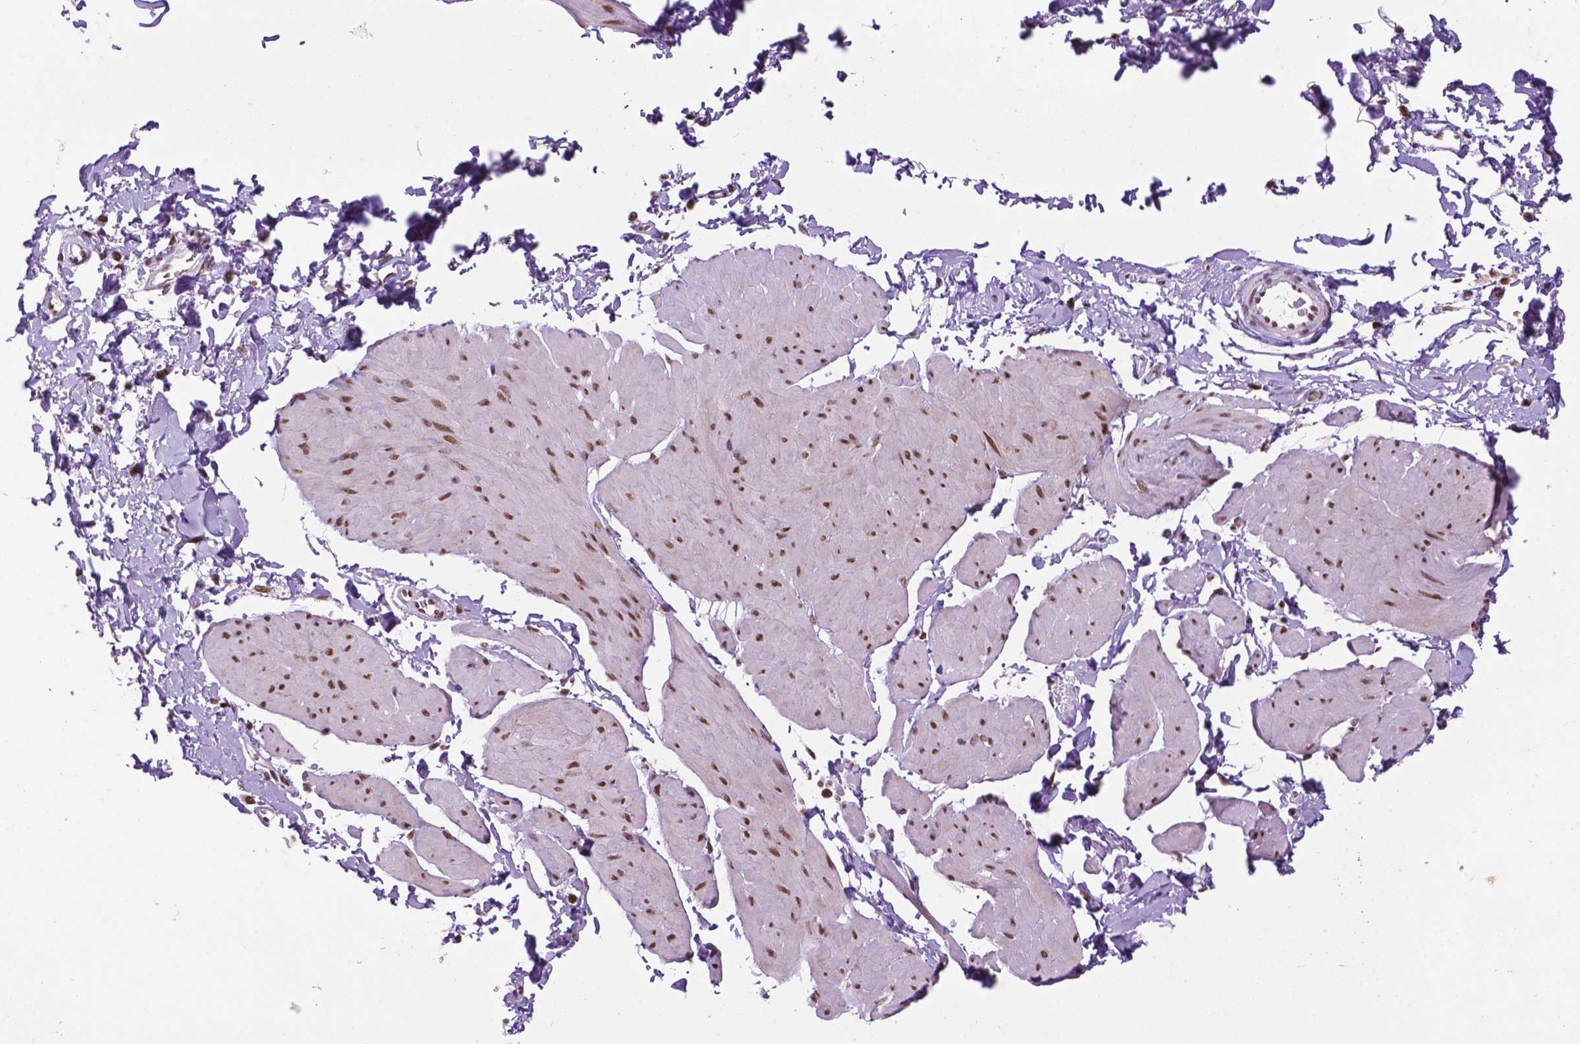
{"staining": {"intensity": "moderate", "quantity": "25%-75%", "location": "nuclear"}, "tissue": "smooth muscle", "cell_type": "Smooth muscle cells", "image_type": "normal", "snomed": [{"axis": "morphology", "description": "Normal tissue, NOS"}, {"axis": "topography", "description": "Adipose tissue"}, {"axis": "topography", "description": "Smooth muscle"}, {"axis": "topography", "description": "Peripheral nerve tissue"}], "caption": "About 25%-75% of smooth muscle cells in unremarkable human smooth muscle display moderate nuclear protein expression as visualized by brown immunohistochemical staining.", "gene": "COL23A1", "patient": {"sex": "male", "age": 83}}